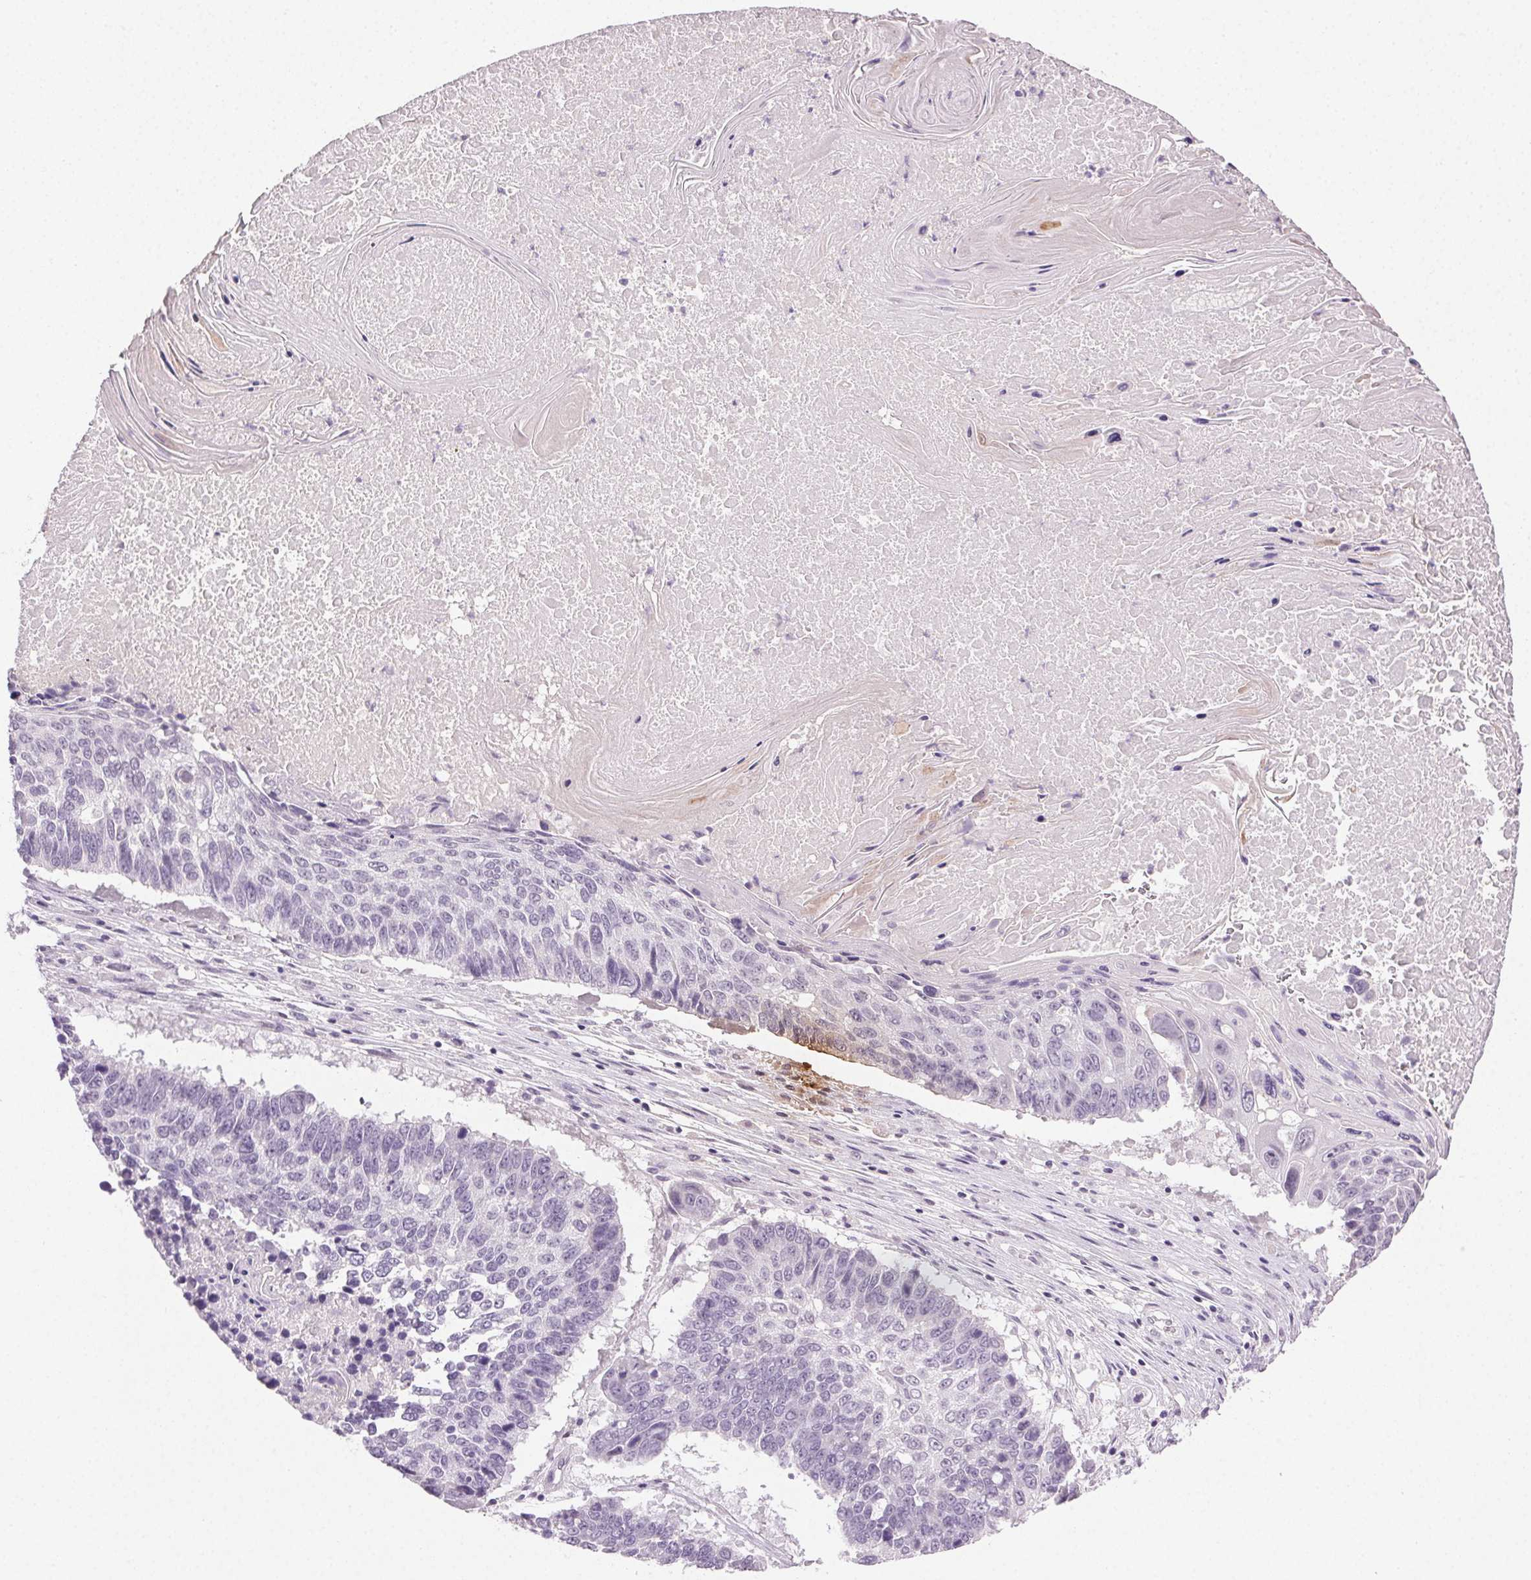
{"staining": {"intensity": "negative", "quantity": "none", "location": "none"}, "tissue": "lung cancer", "cell_type": "Tumor cells", "image_type": "cancer", "snomed": [{"axis": "morphology", "description": "Squamous cell carcinoma, NOS"}, {"axis": "topography", "description": "Lung"}], "caption": "Lung cancer stained for a protein using immunohistochemistry displays no staining tumor cells.", "gene": "CLDN10", "patient": {"sex": "male", "age": 73}}